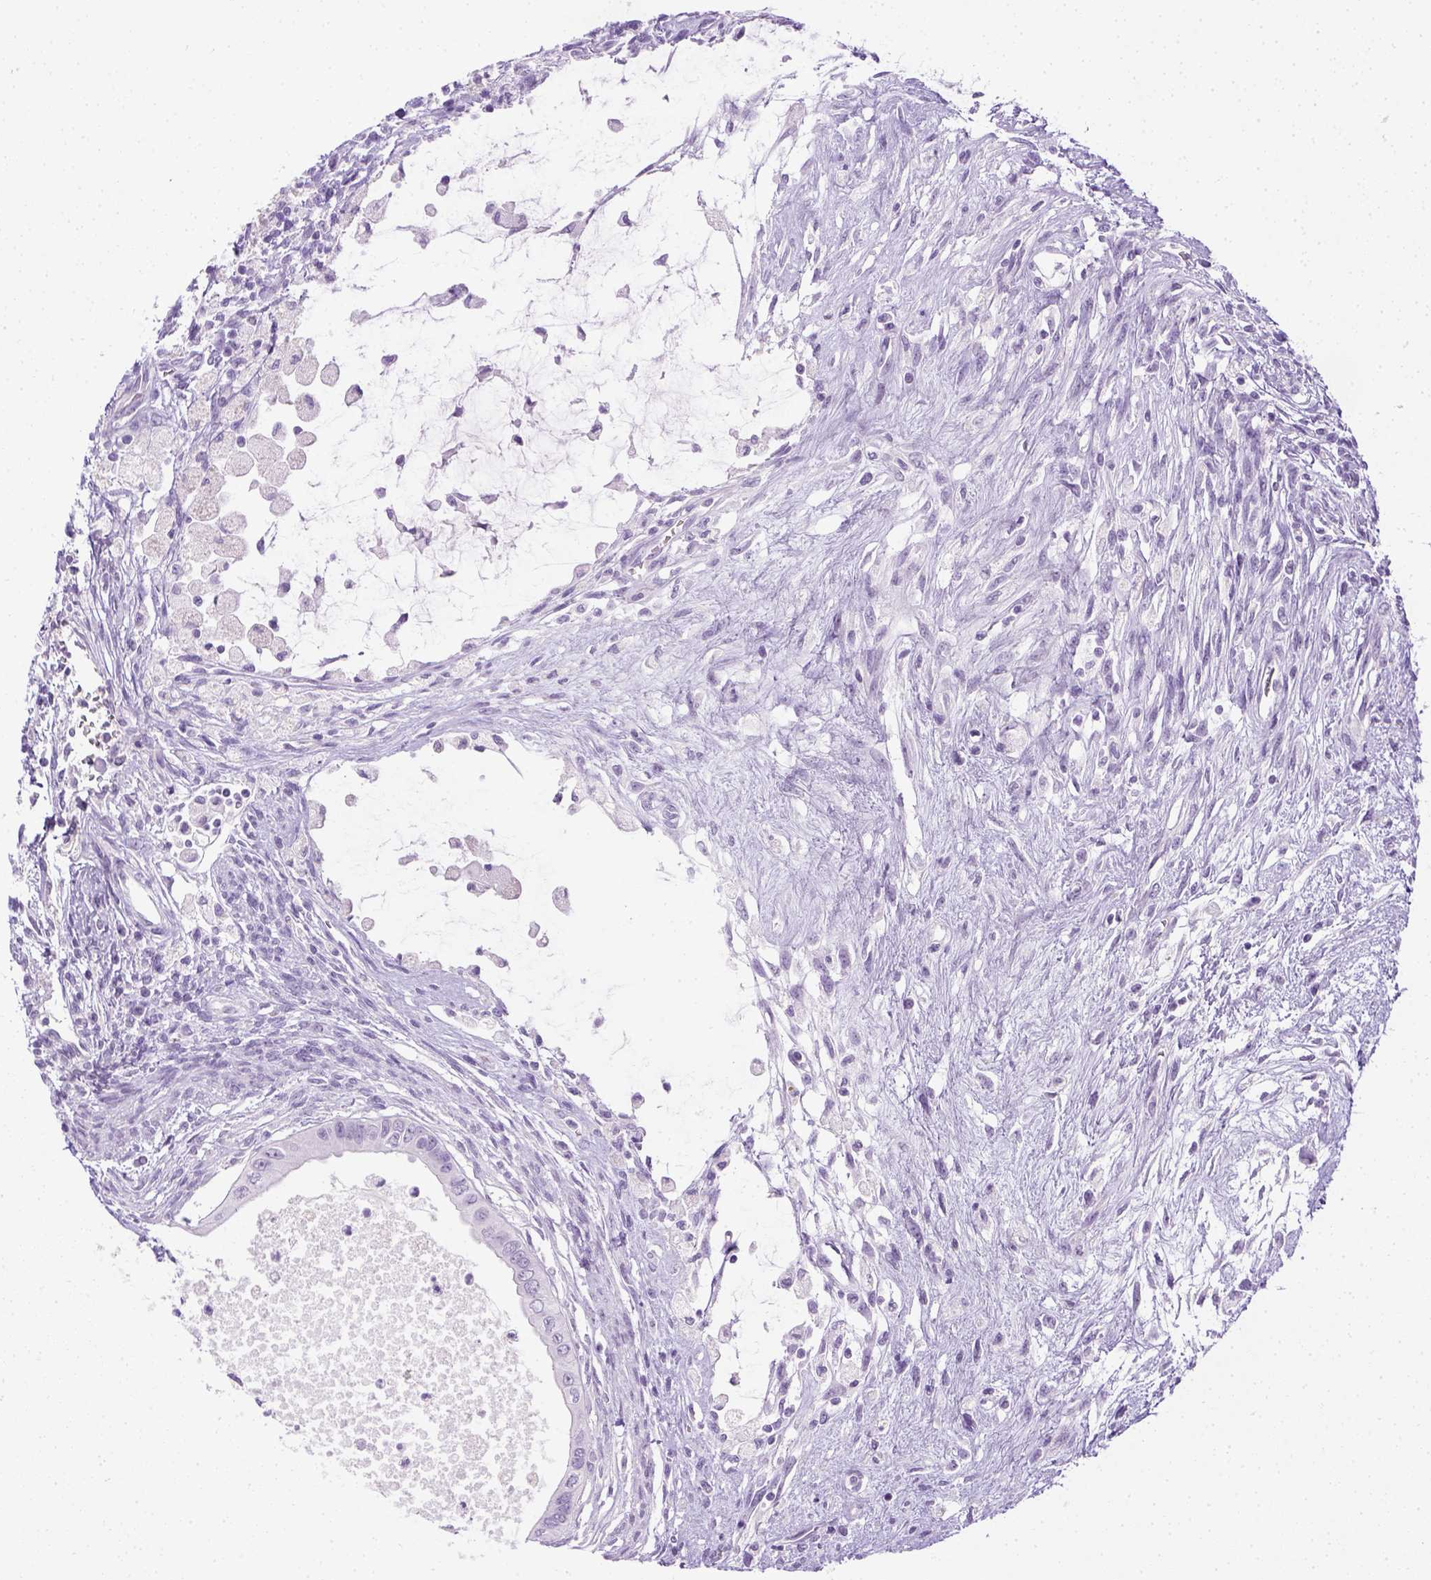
{"staining": {"intensity": "negative", "quantity": "none", "location": "none"}, "tissue": "testis cancer", "cell_type": "Tumor cells", "image_type": "cancer", "snomed": [{"axis": "morphology", "description": "Carcinoma, Embryonal, NOS"}, {"axis": "topography", "description": "Testis"}], "caption": "The IHC micrograph has no significant positivity in tumor cells of testis cancer (embryonal carcinoma) tissue.", "gene": "LGSN", "patient": {"sex": "male", "age": 37}}